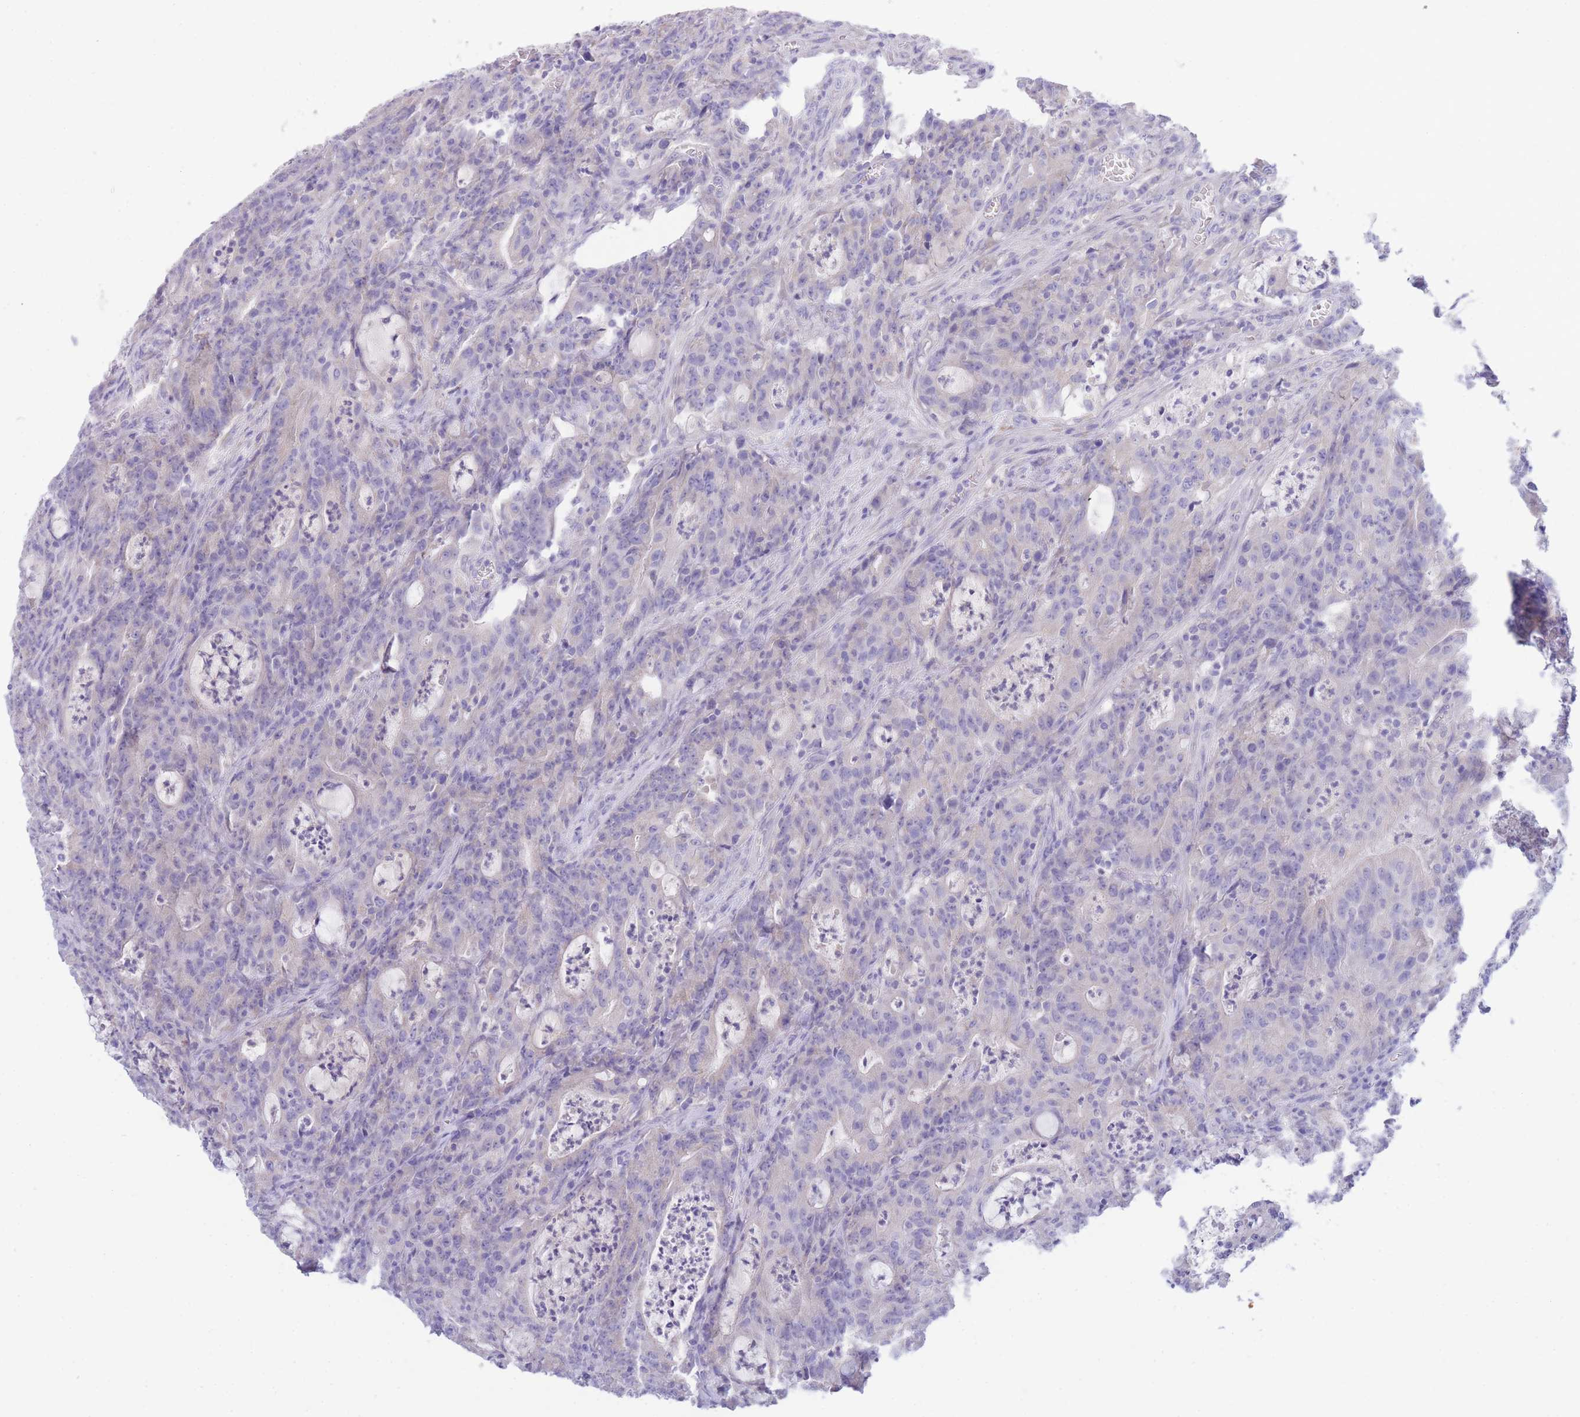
{"staining": {"intensity": "negative", "quantity": "none", "location": "none"}, "tissue": "colorectal cancer", "cell_type": "Tumor cells", "image_type": "cancer", "snomed": [{"axis": "morphology", "description": "Adenocarcinoma, NOS"}, {"axis": "topography", "description": "Colon"}], "caption": "This is an IHC micrograph of colorectal cancer (adenocarcinoma). There is no expression in tumor cells.", "gene": "PCDHB3", "patient": {"sex": "male", "age": 83}}